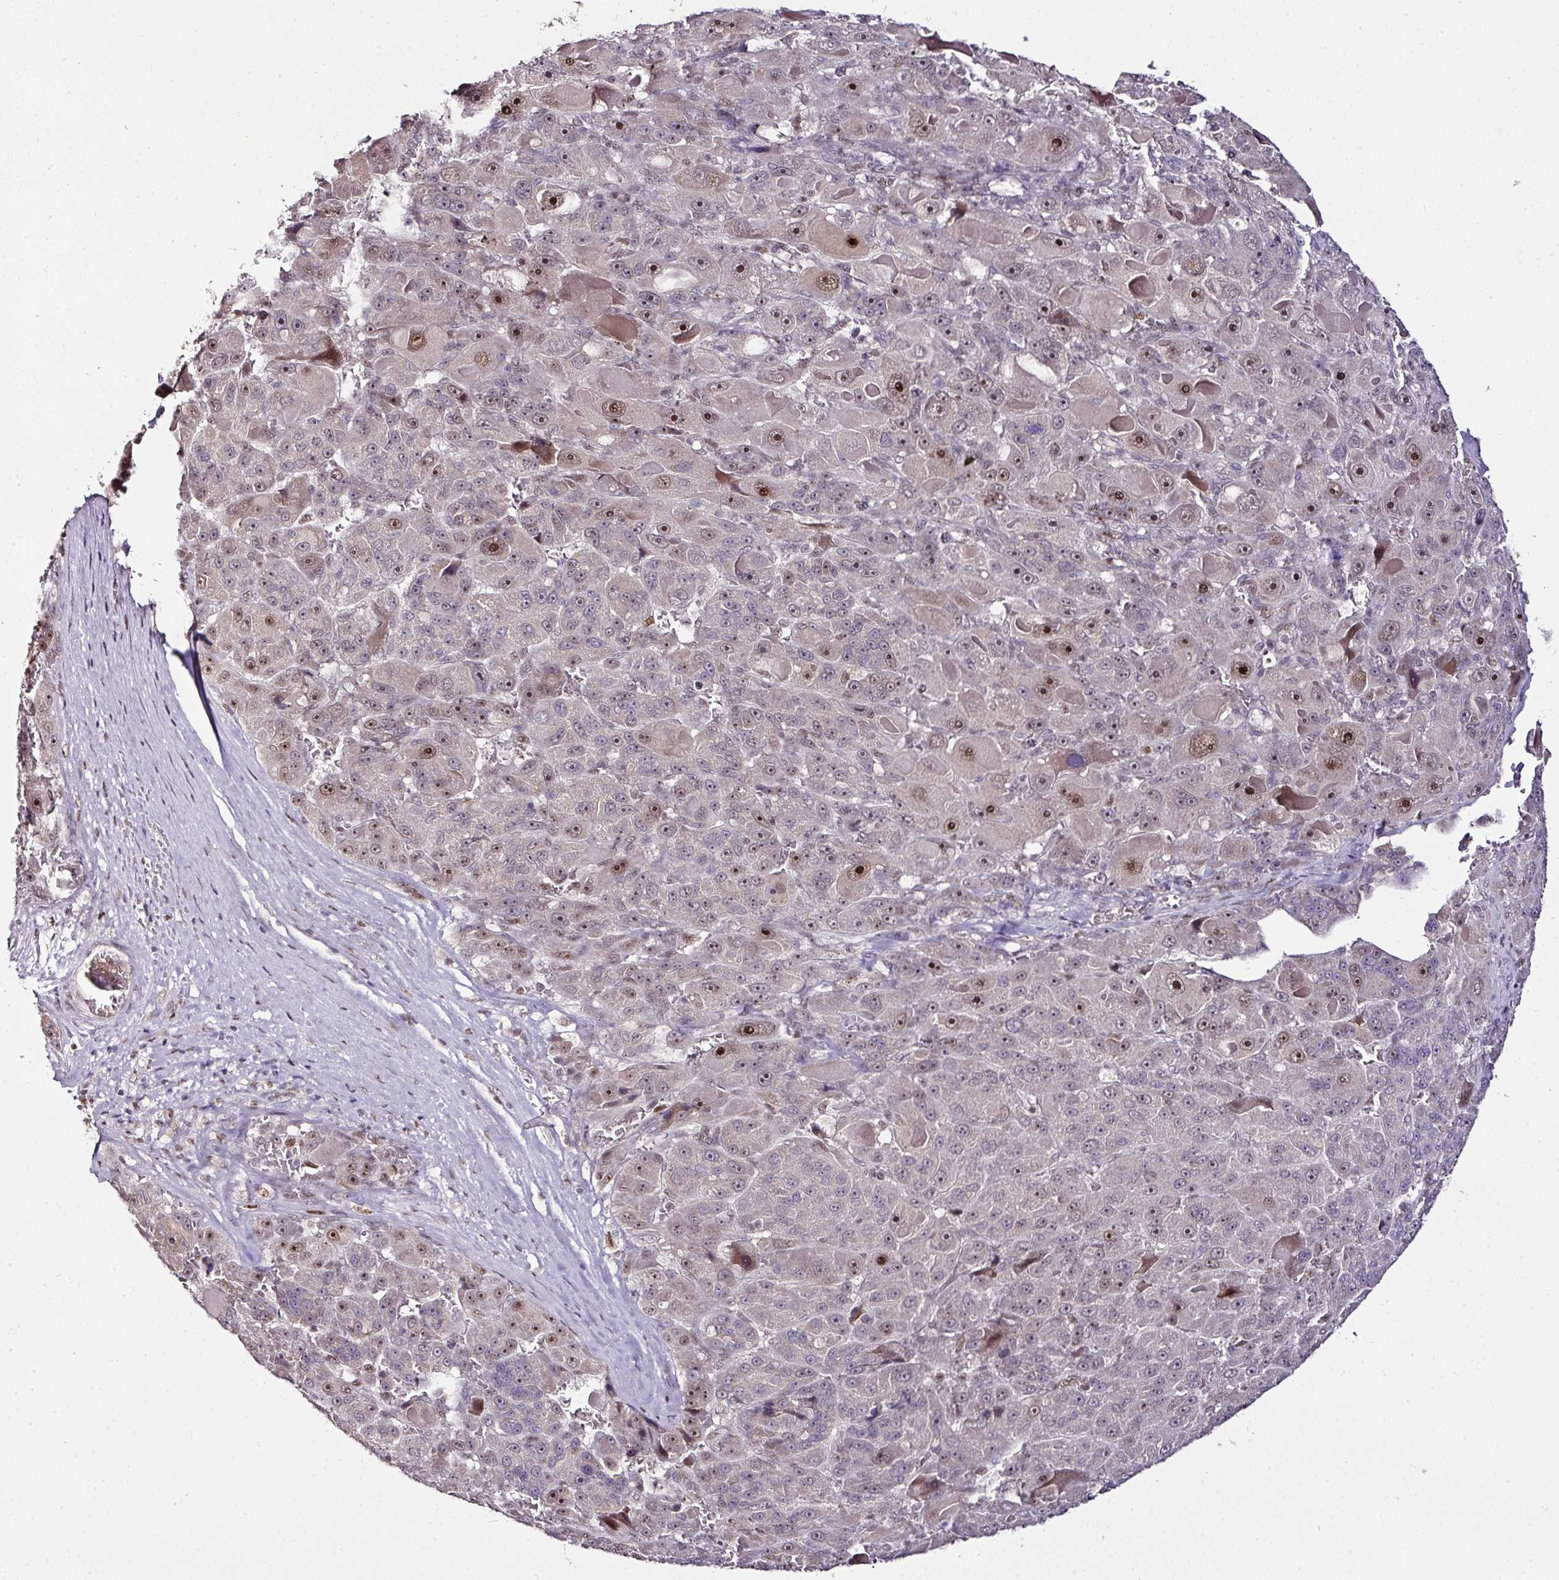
{"staining": {"intensity": "strong", "quantity": "<25%", "location": "nuclear"}, "tissue": "liver cancer", "cell_type": "Tumor cells", "image_type": "cancer", "snomed": [{"axis": "morphology", "description": "Carcinoma, Hepatocellular, NOS"}, {"axis": "topography", "description": "Liver"}], "caption": "Human liver cancer (hepatocellular carcinoma) stained with a protein marker demonstrates strong staining in tumor cells.", "gene": "KLF16", "patient": {"sex": "male", "age": 76}}